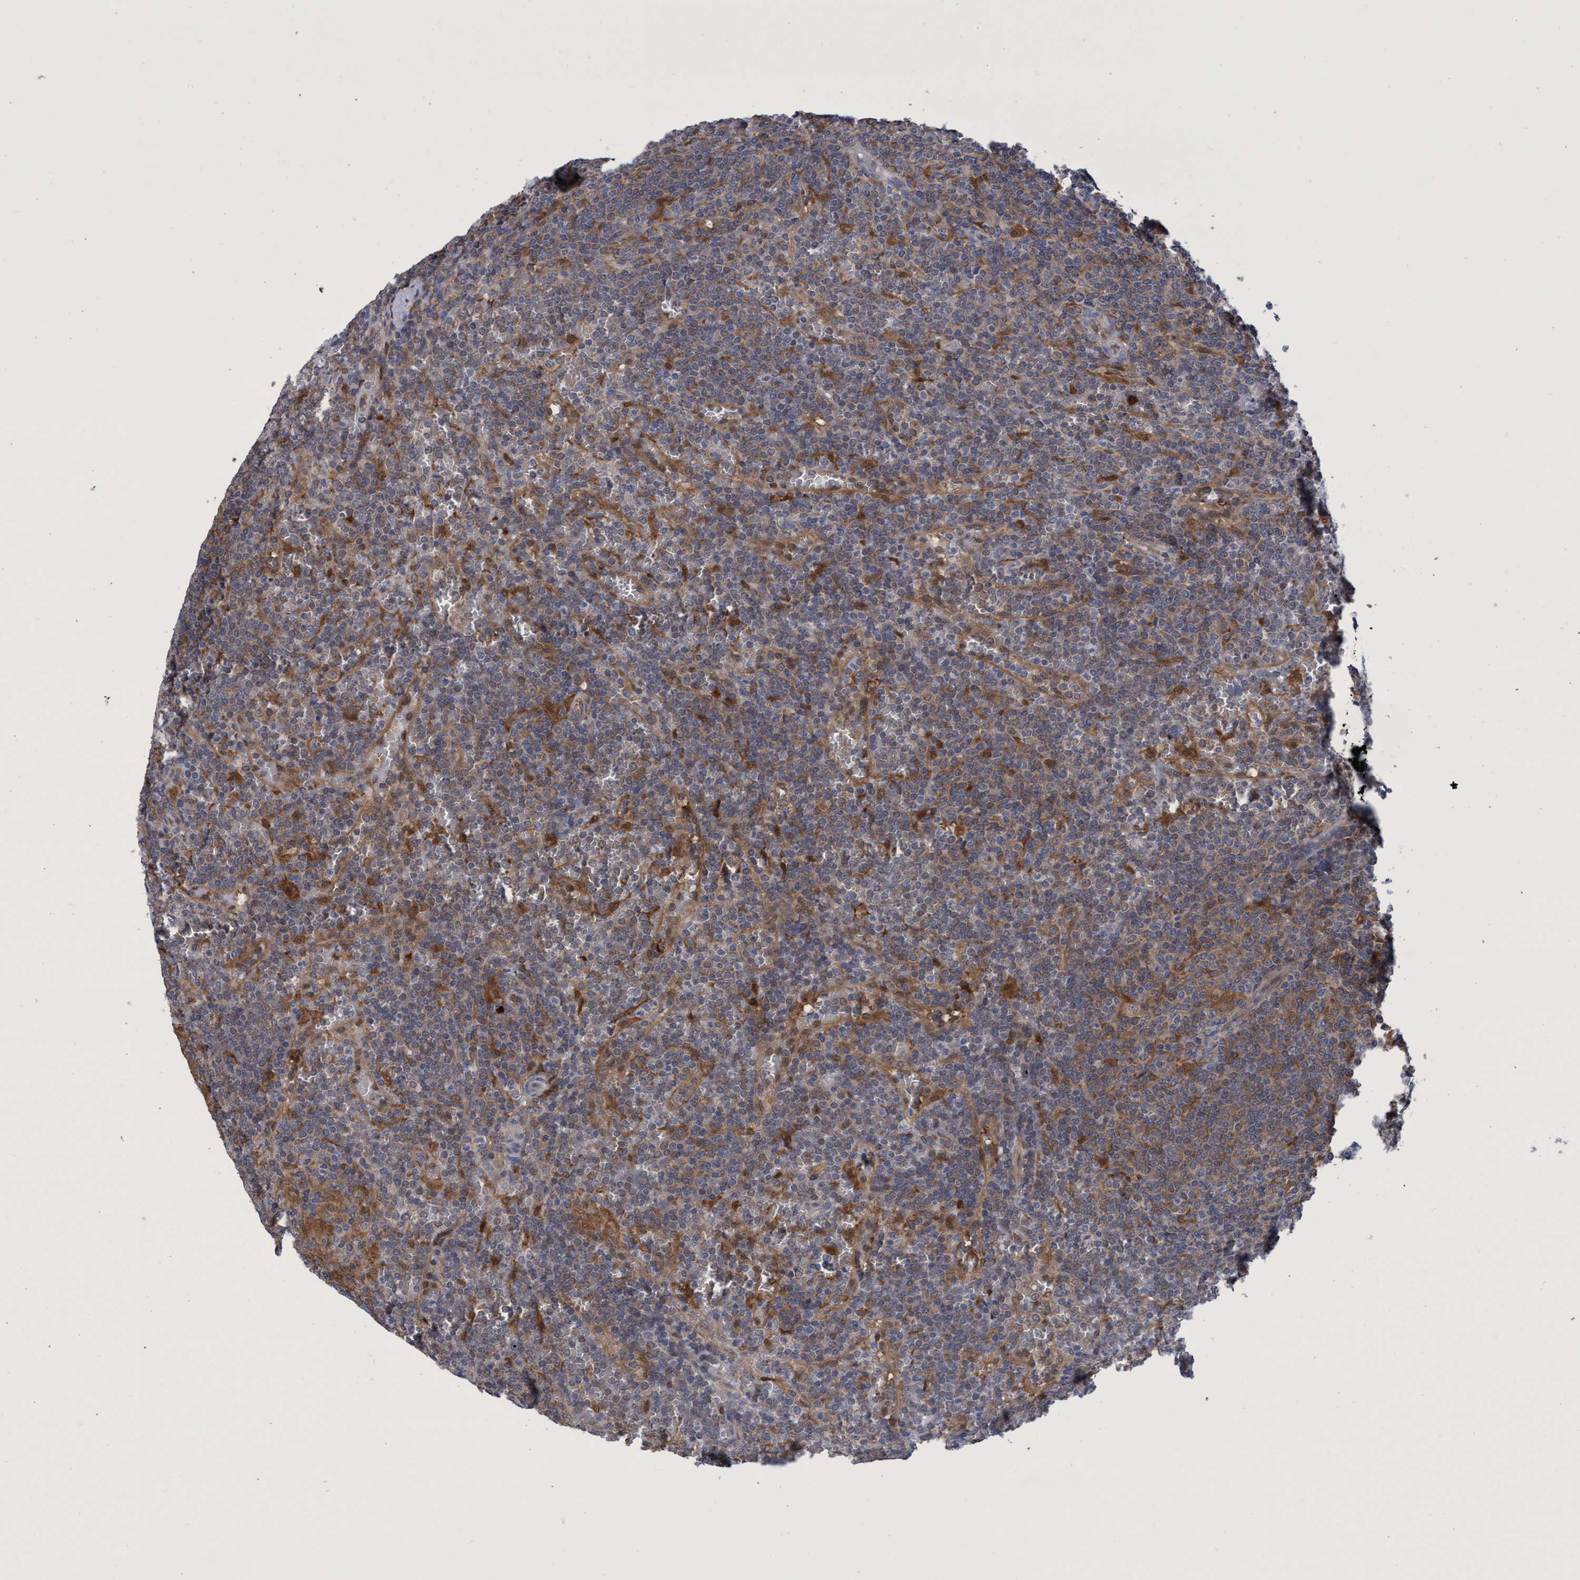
{"staining": {"intensity": "moderate", "quantity": "25%-75%", "location": "cytoplasmic/membranous"}, "tissue": "lymphoma", "cell_type": "Tumor cells", "image_type": "cancer", "snomed": [{"axis": "morphology", "description": "Malignant lymphoma, non-Hodgkin's type, Low grade"}, {"axis": "topography", "description": "Spleen"}], "caption": "High-power microscopy captured an immunohistochemistry photomicrograph of low-grade malignant lymphoma, non-Hodgkin's type, revealing moderate cytoplasmic/membranous positivity in approximately 25%-75% of tumor cells. The protein of interest is stained brown, and the nuclei are stained in blue (DAB (3,3'-diaminobenzidine) IHC with brightfield microscopy, high magnification).", "gene": "PNPO", "patient": {"sex": "female", "age": 19}}